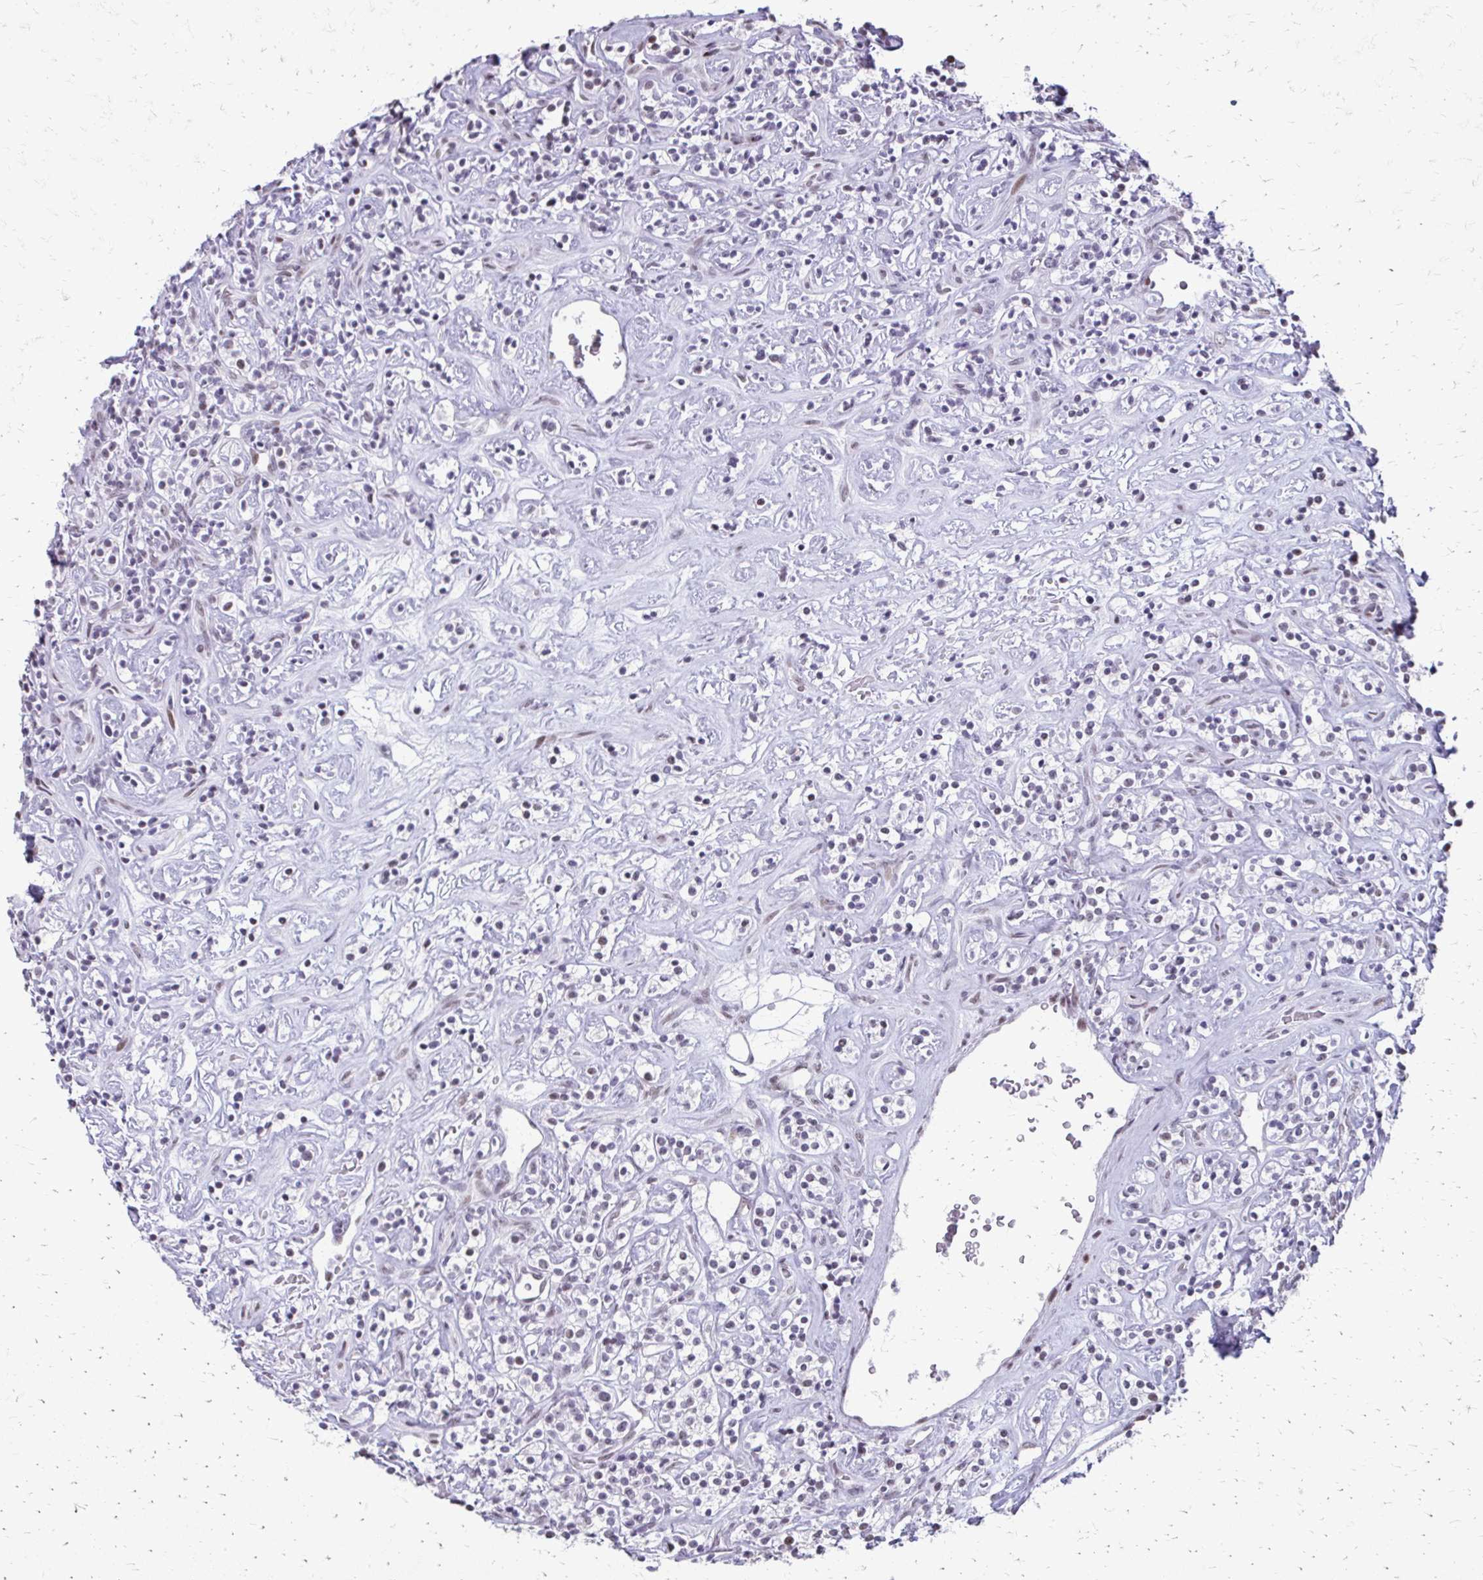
{"staining": {"intensity": "negative", "quantity": "none", "location": "none"}, "tissue": "renal cancer", "cell_type": "Tumor cells", "image_type": "cancer", "snomed": [{"axis": "morphology", "description": "Adenocarcinoma, NOS"}, {"axis": "topography", "description": "Kidney"}], "caption": "Tumor cells are negative for brown protein staining in renal cancer (adenocarcinoma). The staining is performed using DAB brown chromogen with nuclei counter-stained in using hematoxylin.", "gene": "SS18", "patient": {"sex": "male", "age": 77}}